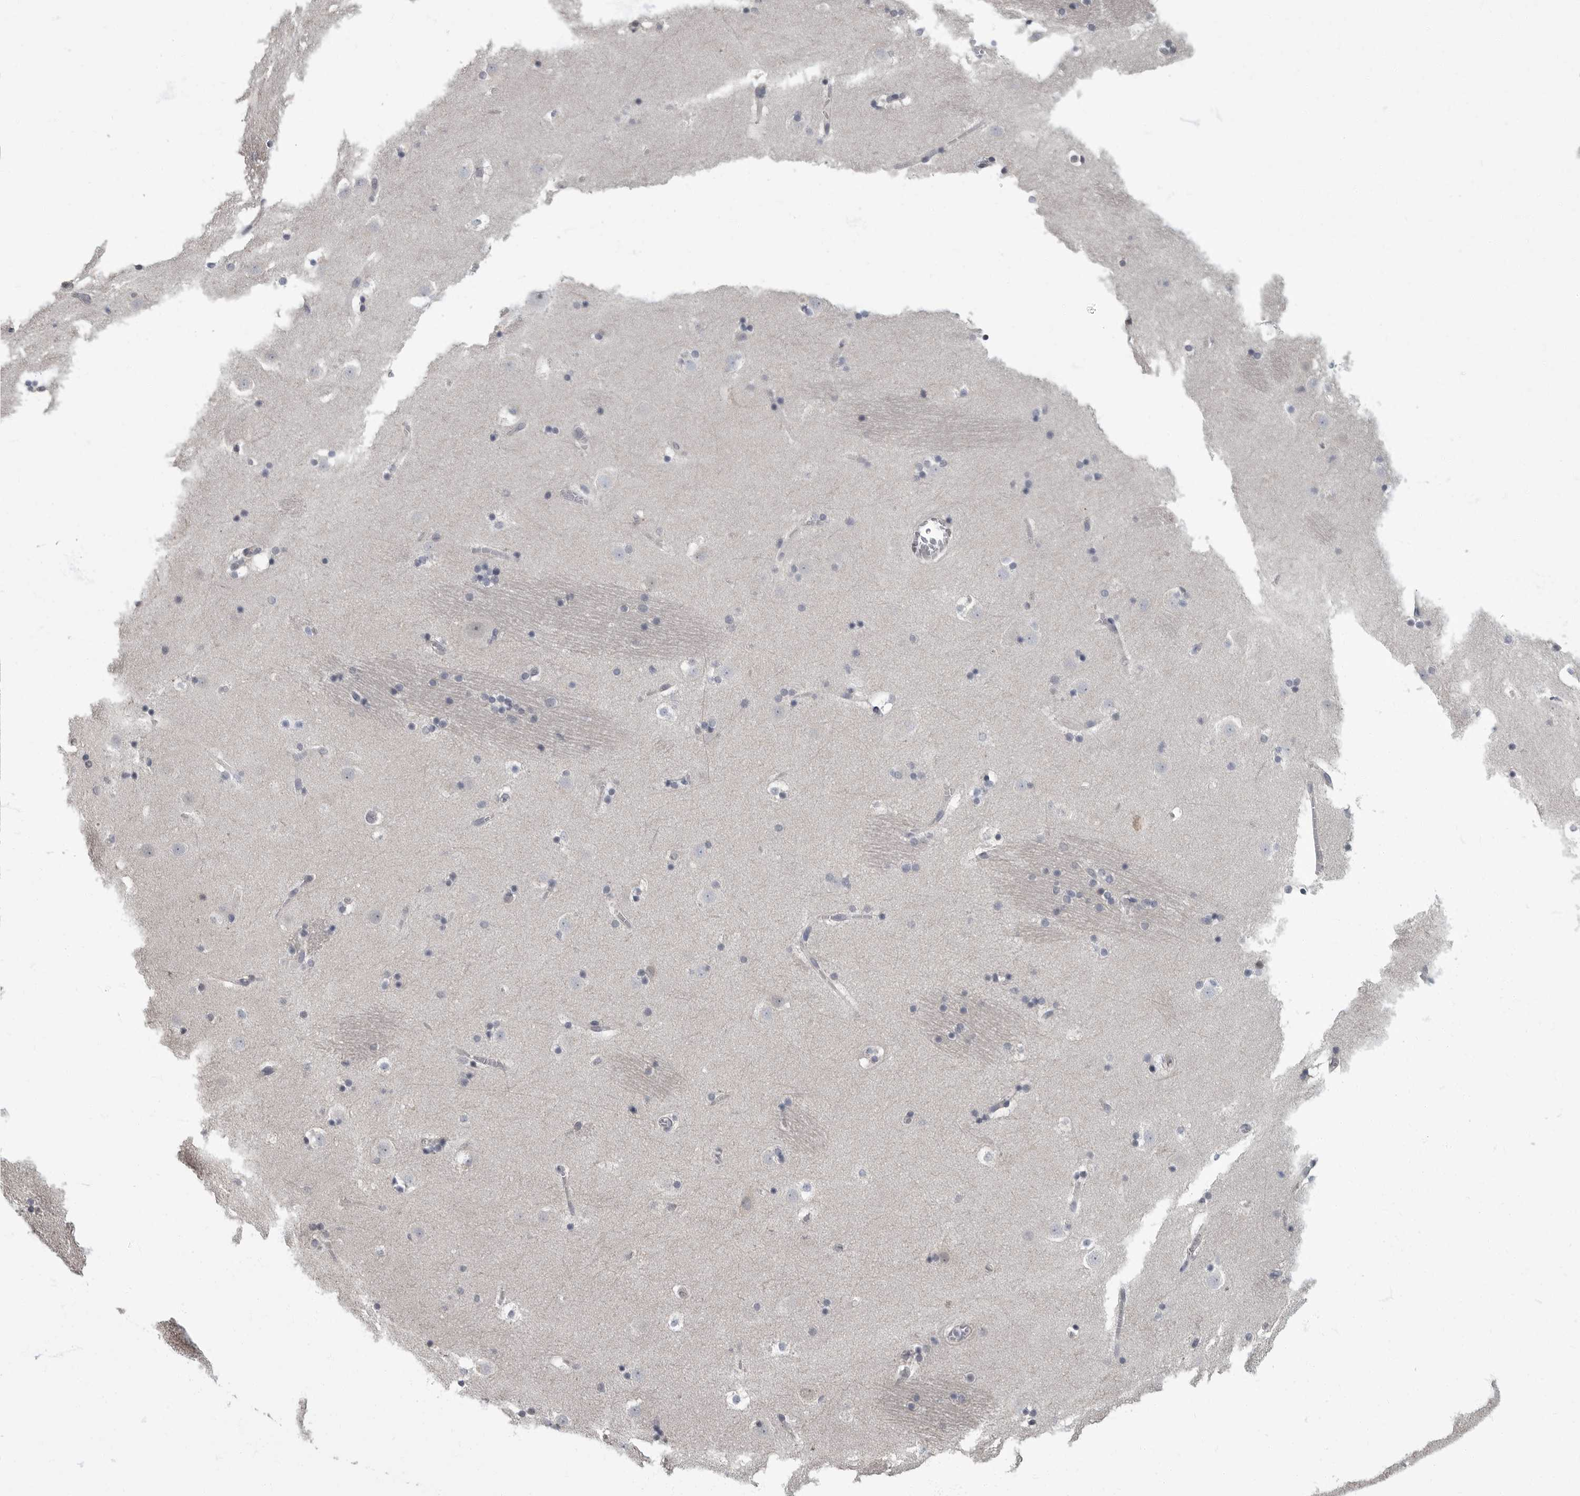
{"staining": {"intensity": "negative", "quantity": "none", "location": "none"}, "tissue": "caudate", "cell_type": "Glial cells", "image_type": "normal", "snomed": [{"axis": "morphology", "description": "Normal tissue, NOS"}, {"axis": "topography", "description": "Lateral ventricle wall"}], "caption": "Immunohistochemical staining of normal caudate shows no significant staining in glial cells.", "gene": "ARHGEF10", "patient": {"sex": "male", "age": 45}}